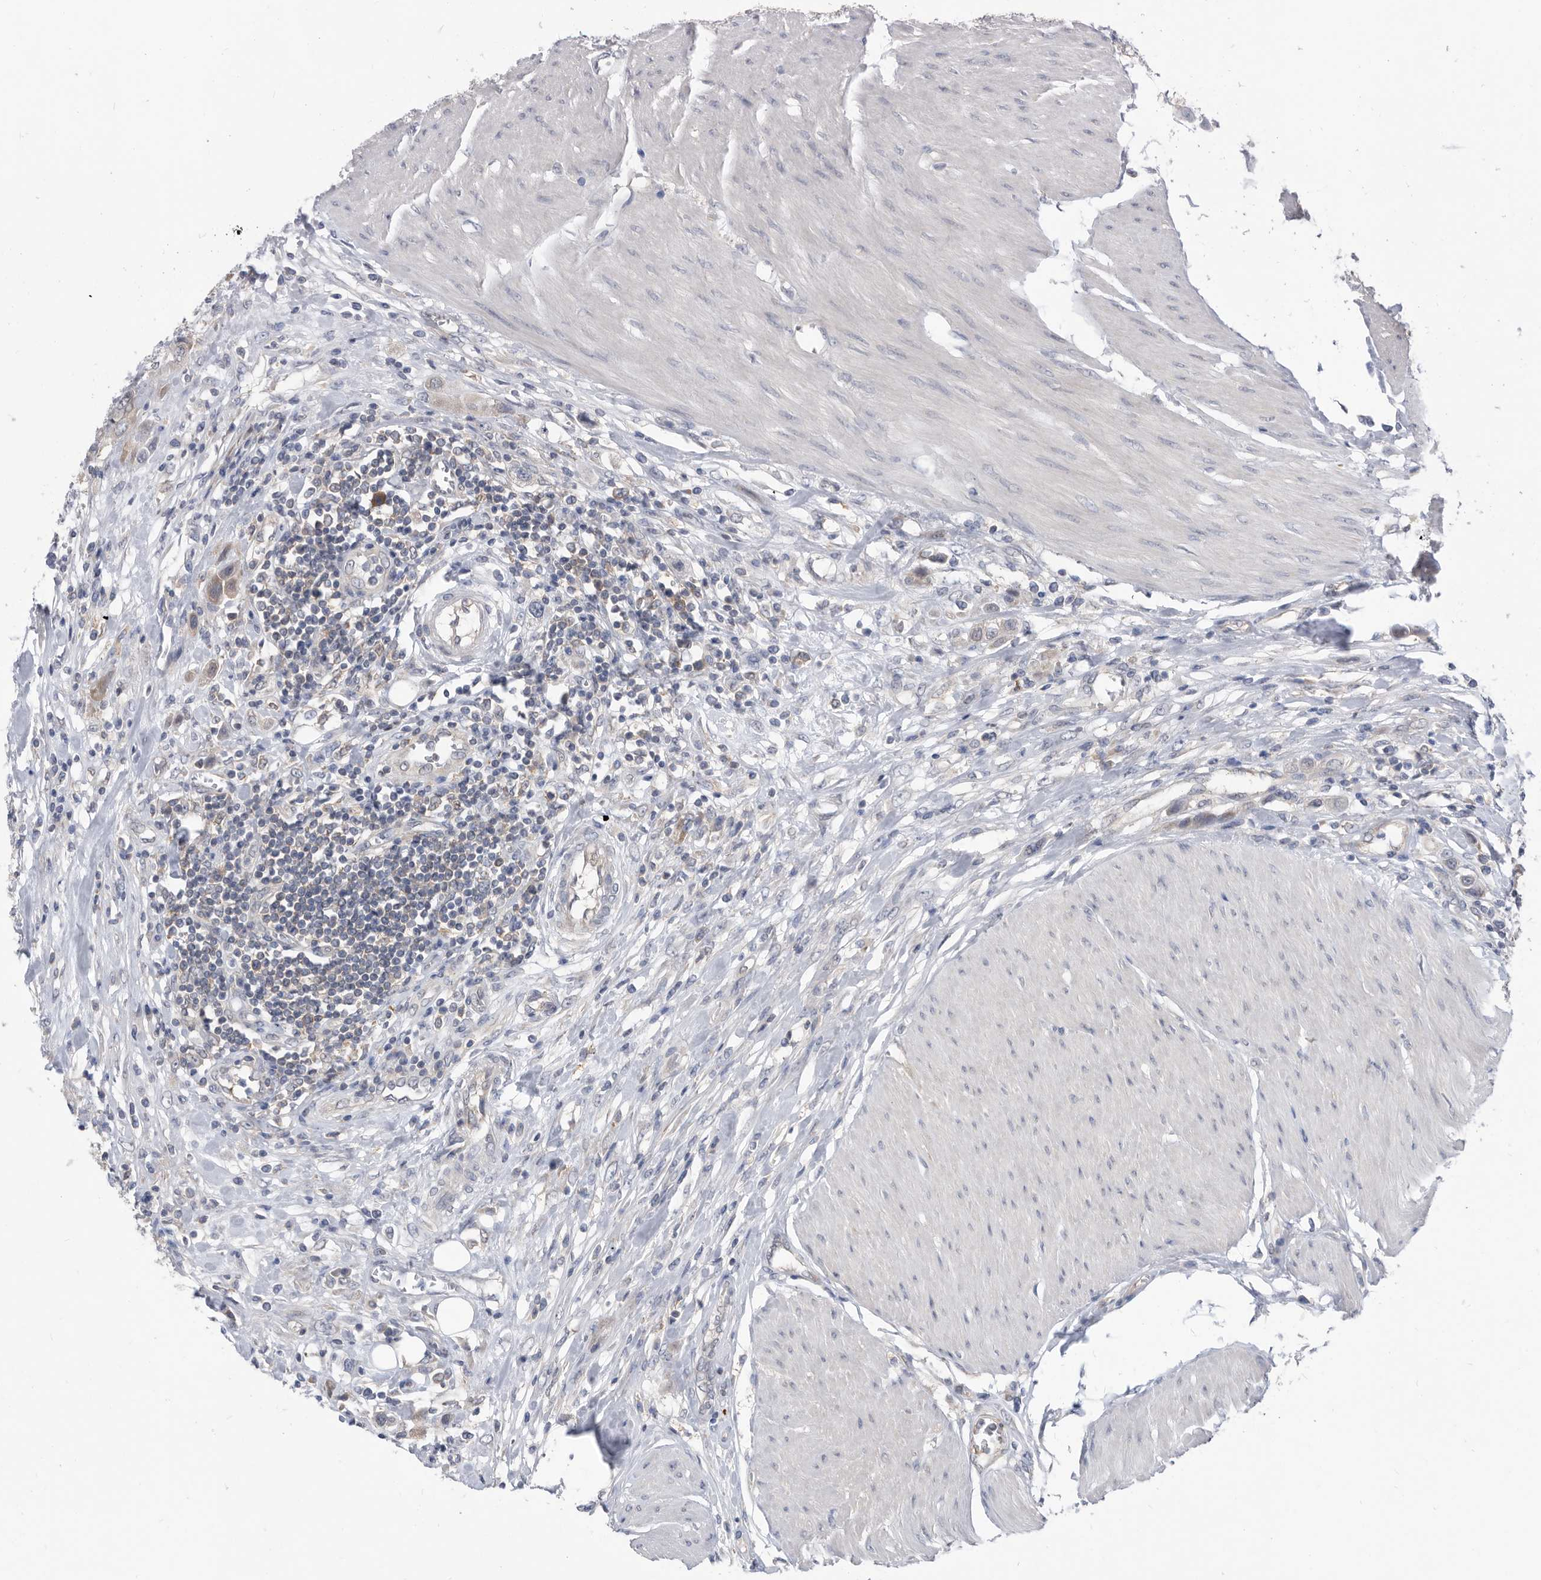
{"staining": {"intensity": "negative", "quantity": "none", "location": "none"}, "tissue": "urothelial cancer", "cell_type": "Tumor cells", "image_type": "cancer", "snomed": [{"axis": "morphology", "description": "Urothelial carcinoma, High grade"}, {"axis": "topography", "description": "Urinary bladder"}], "caption": "The immunohistochemistry image has no significant staining in tumor cells of urothelial cancer tissue.", "gene": "CCT4", "patient": {"sex": "male", "age": 50}}